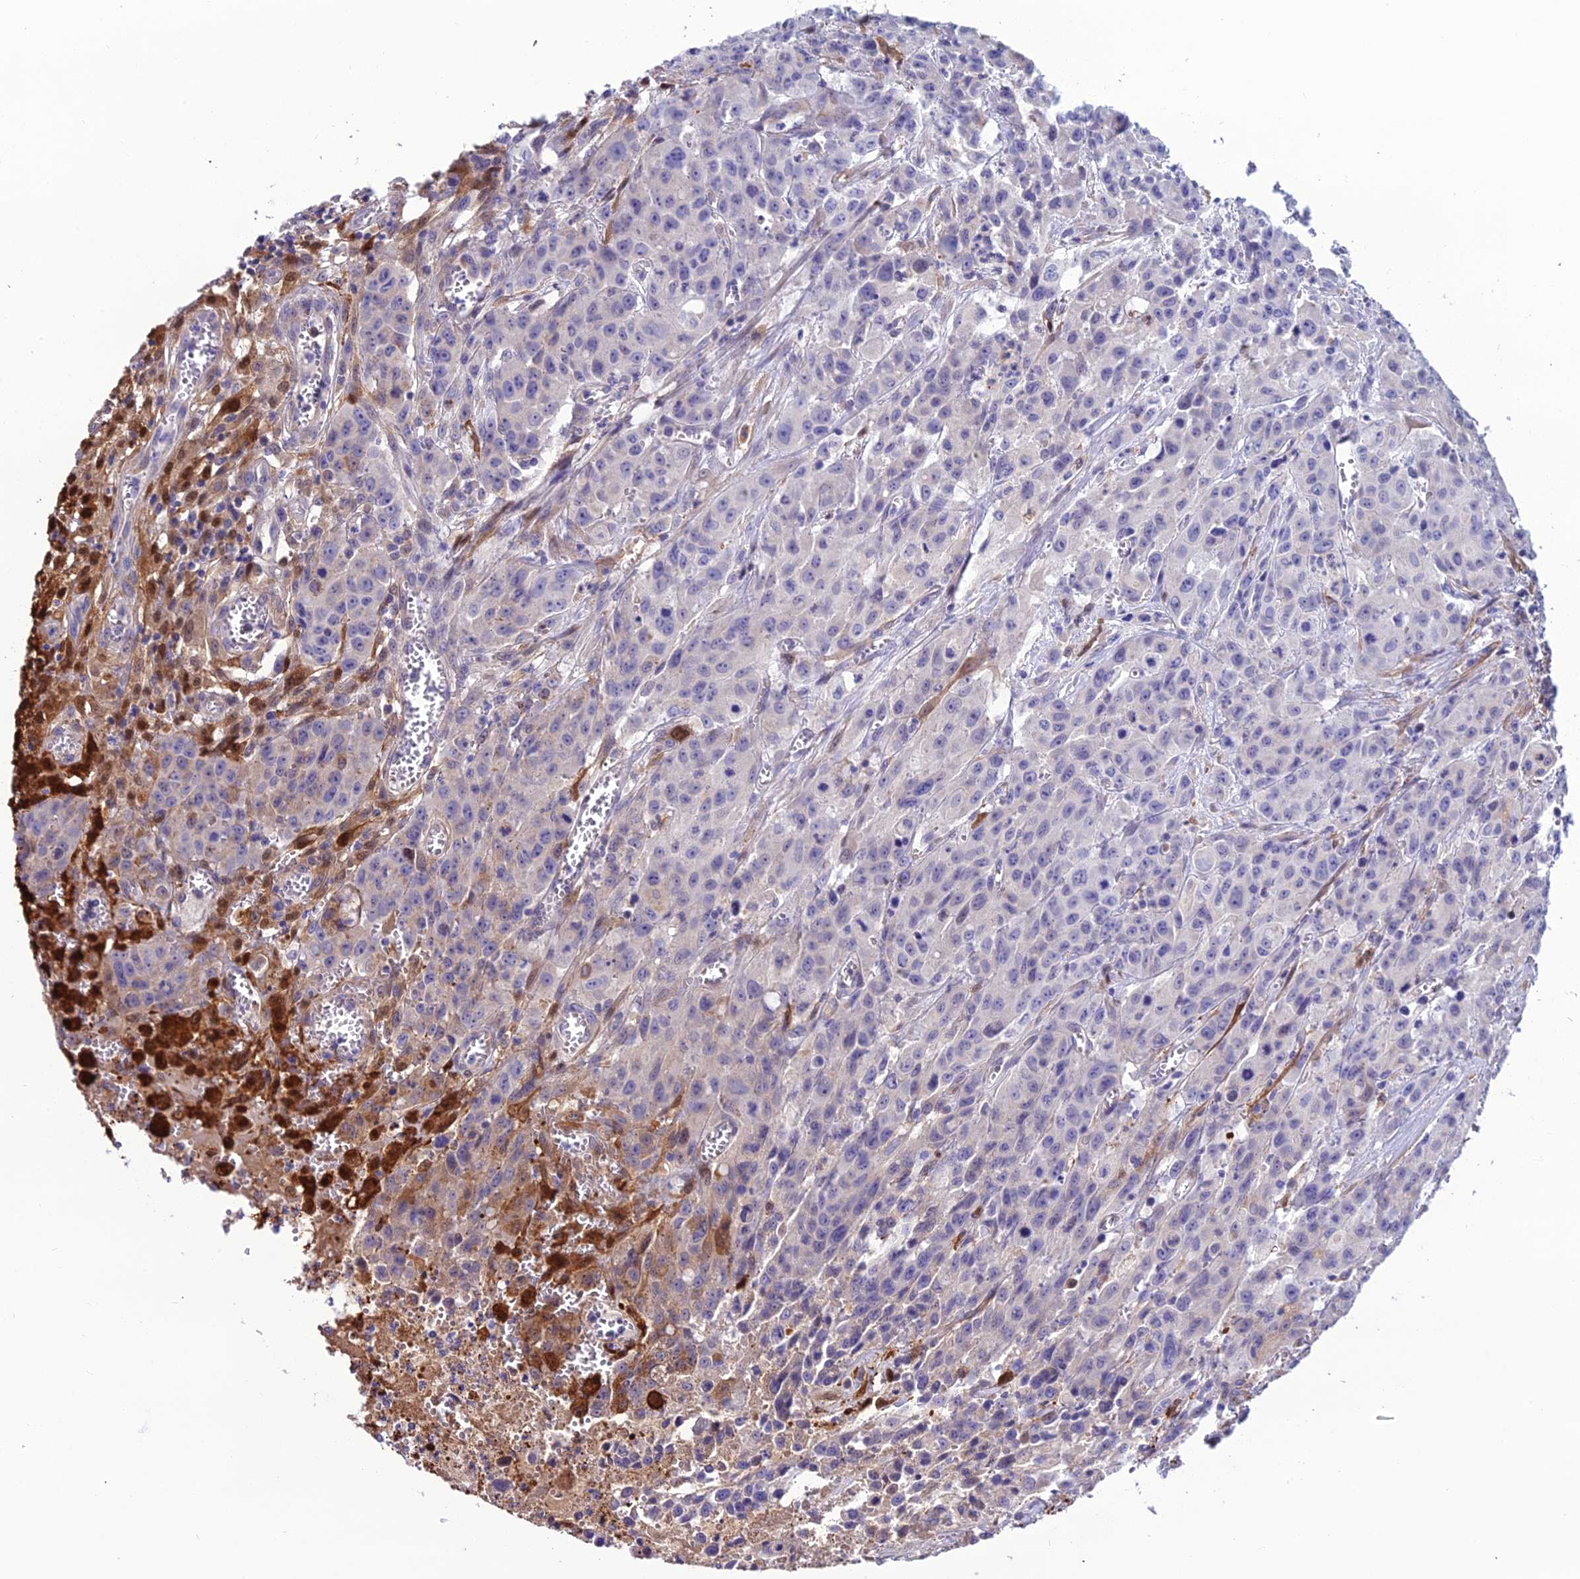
{"staining": {"intensity": "negative", "quantity": "none", "location": "none"}, "tissue": "colorectal cancer", "cell_type": "Tumor cells", "image_type": "cancer", "snomed": [{"axis": "morphology", "description": "Adenocarcinoma, NOS"}, {"axis": "topography", "description": "Colon"}], "caption": "Immunohistochemical staining of colorectal cancer (adenocarcinoma) shows no significant positivity in tumor cells.", "gene": "MB21D2", "patient": {"sex": "male", "age": 62}}